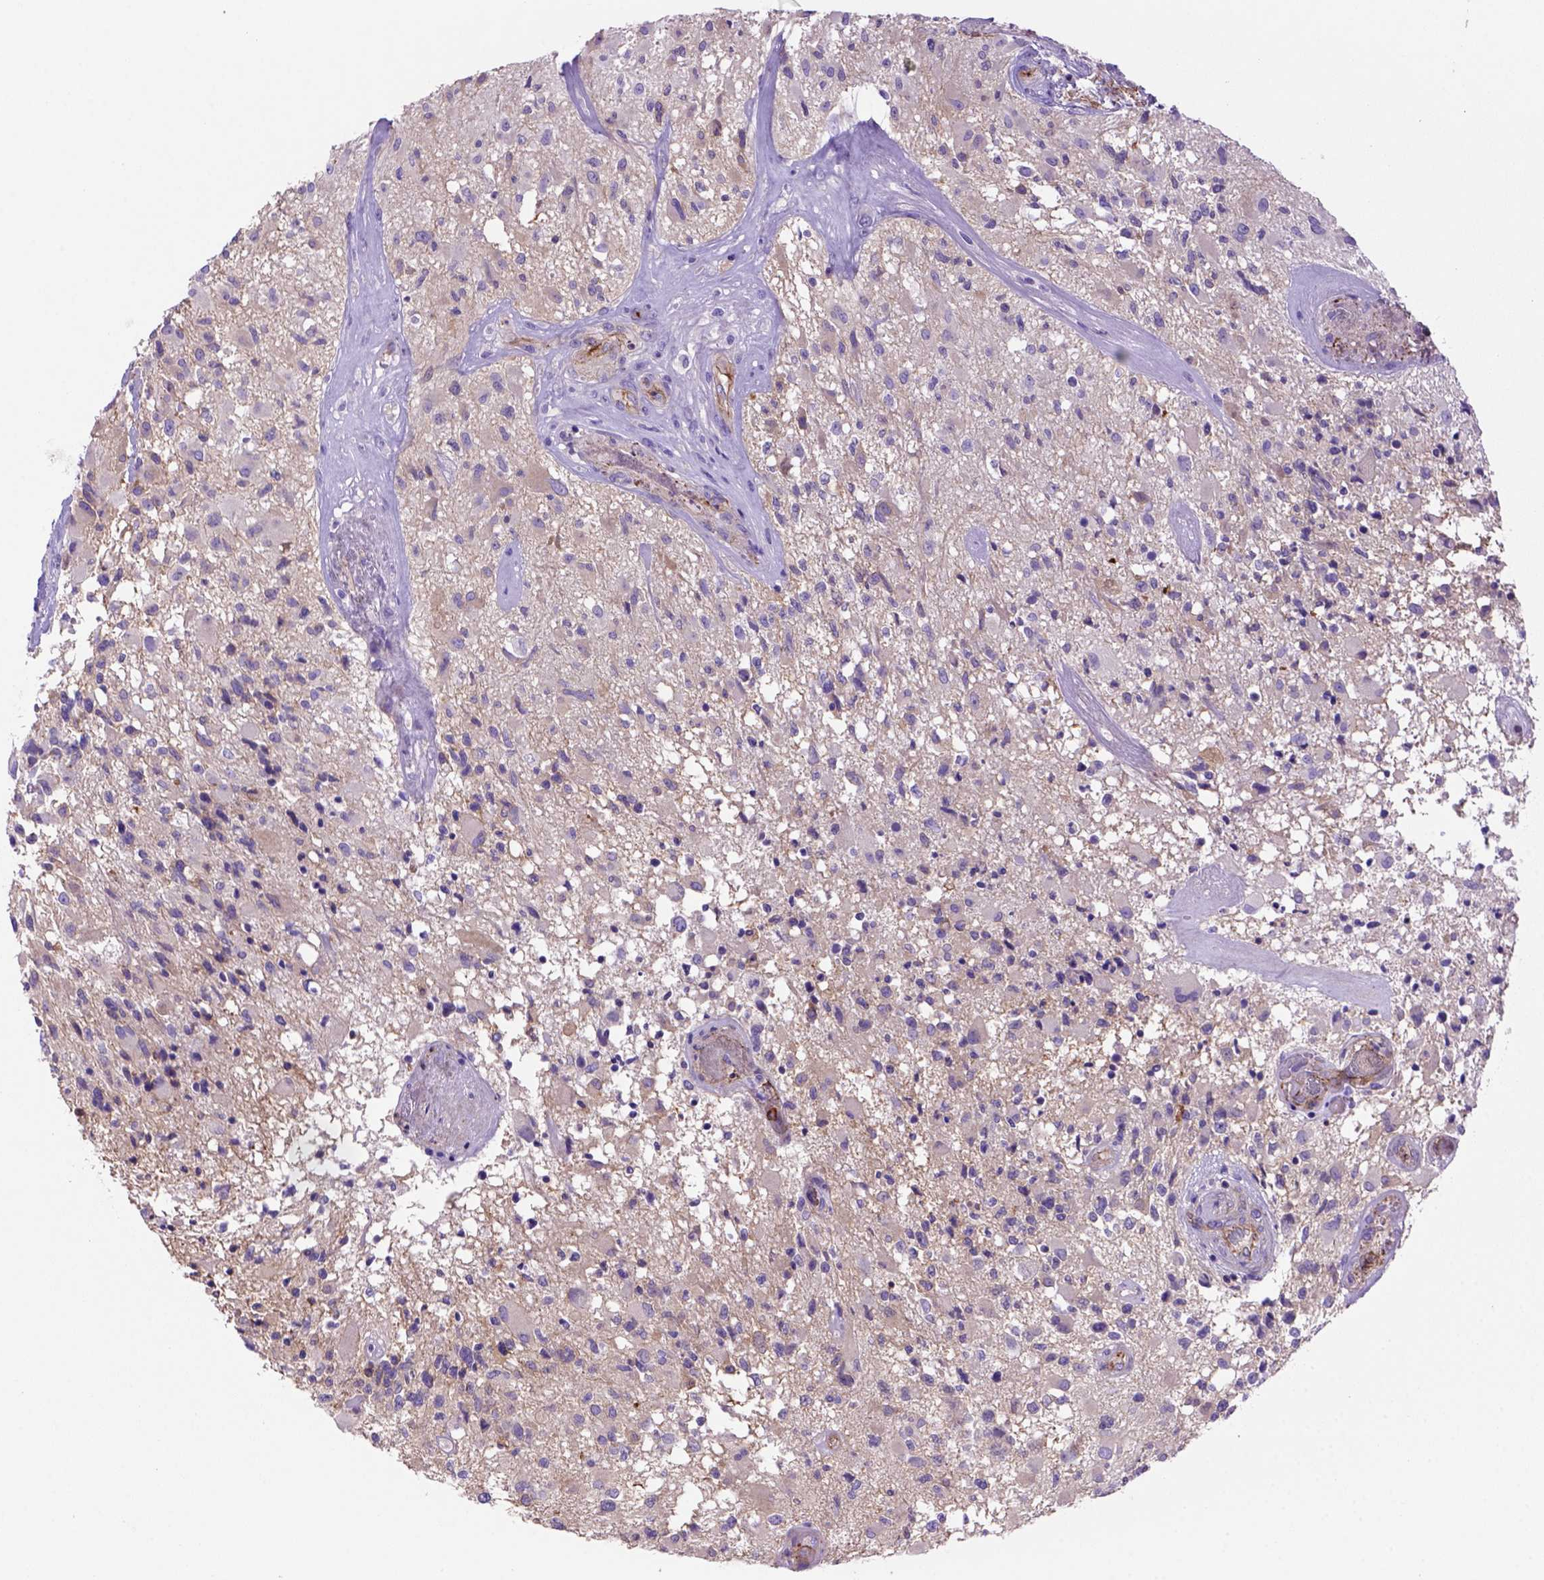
{"staining": {"intensity": "negative", "quantity": "none", "location": "none"}, "tissue": "glioma", "cell_type": "Tumor cells", "image_type": "cancer", "snomed": [{"axis": "morphology", "description": "Glioma, malignant, High grade"}, {"axis": "topography", "description": "Brain"}], "caption": "This is an immunohistochemistry (IHC) image of human glioma. There is no positivity in tumor cells.", "gene": "PEX12", "patient": {"sex": "female", "age": 63}}